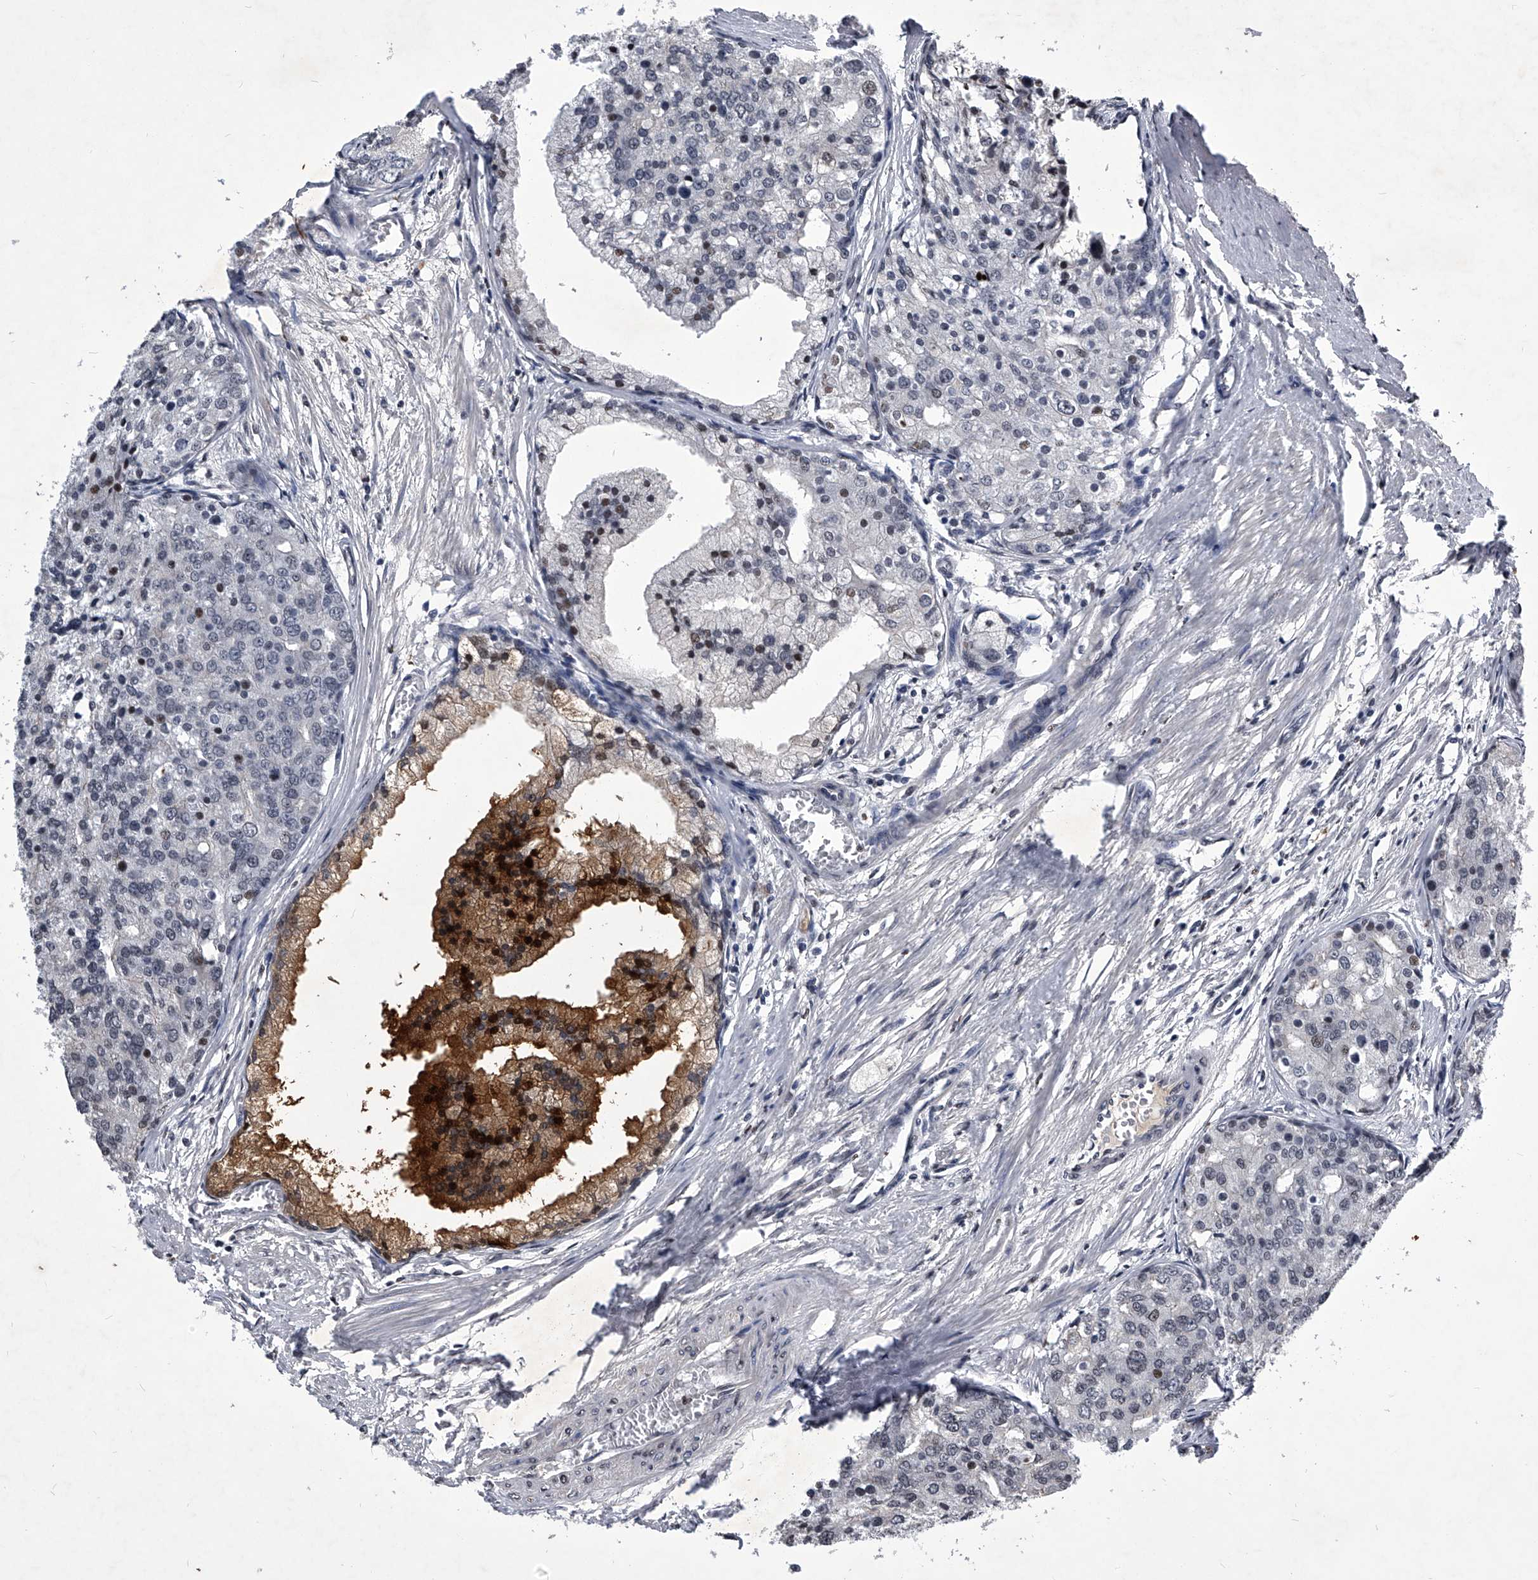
{"staining": {"intensity": "weak", "quantity": "<25%", "location": "nuclear"}, "tissue": "prostate cancer", "cell_type": "Tumor cells", "image_type": "cancer", "snomed": [{"axis": "morphology", "description": "Adenocarcinoma, High grade"}, {"axis": "topography", "description": "Prostate"}], "caption": "The image reveals no significant expression in tumor cells of prostate cancer (adenocarcinoma (high-grade)).", "gene": "ZNF76", "patient": {"sex": "male", "age": 50}}